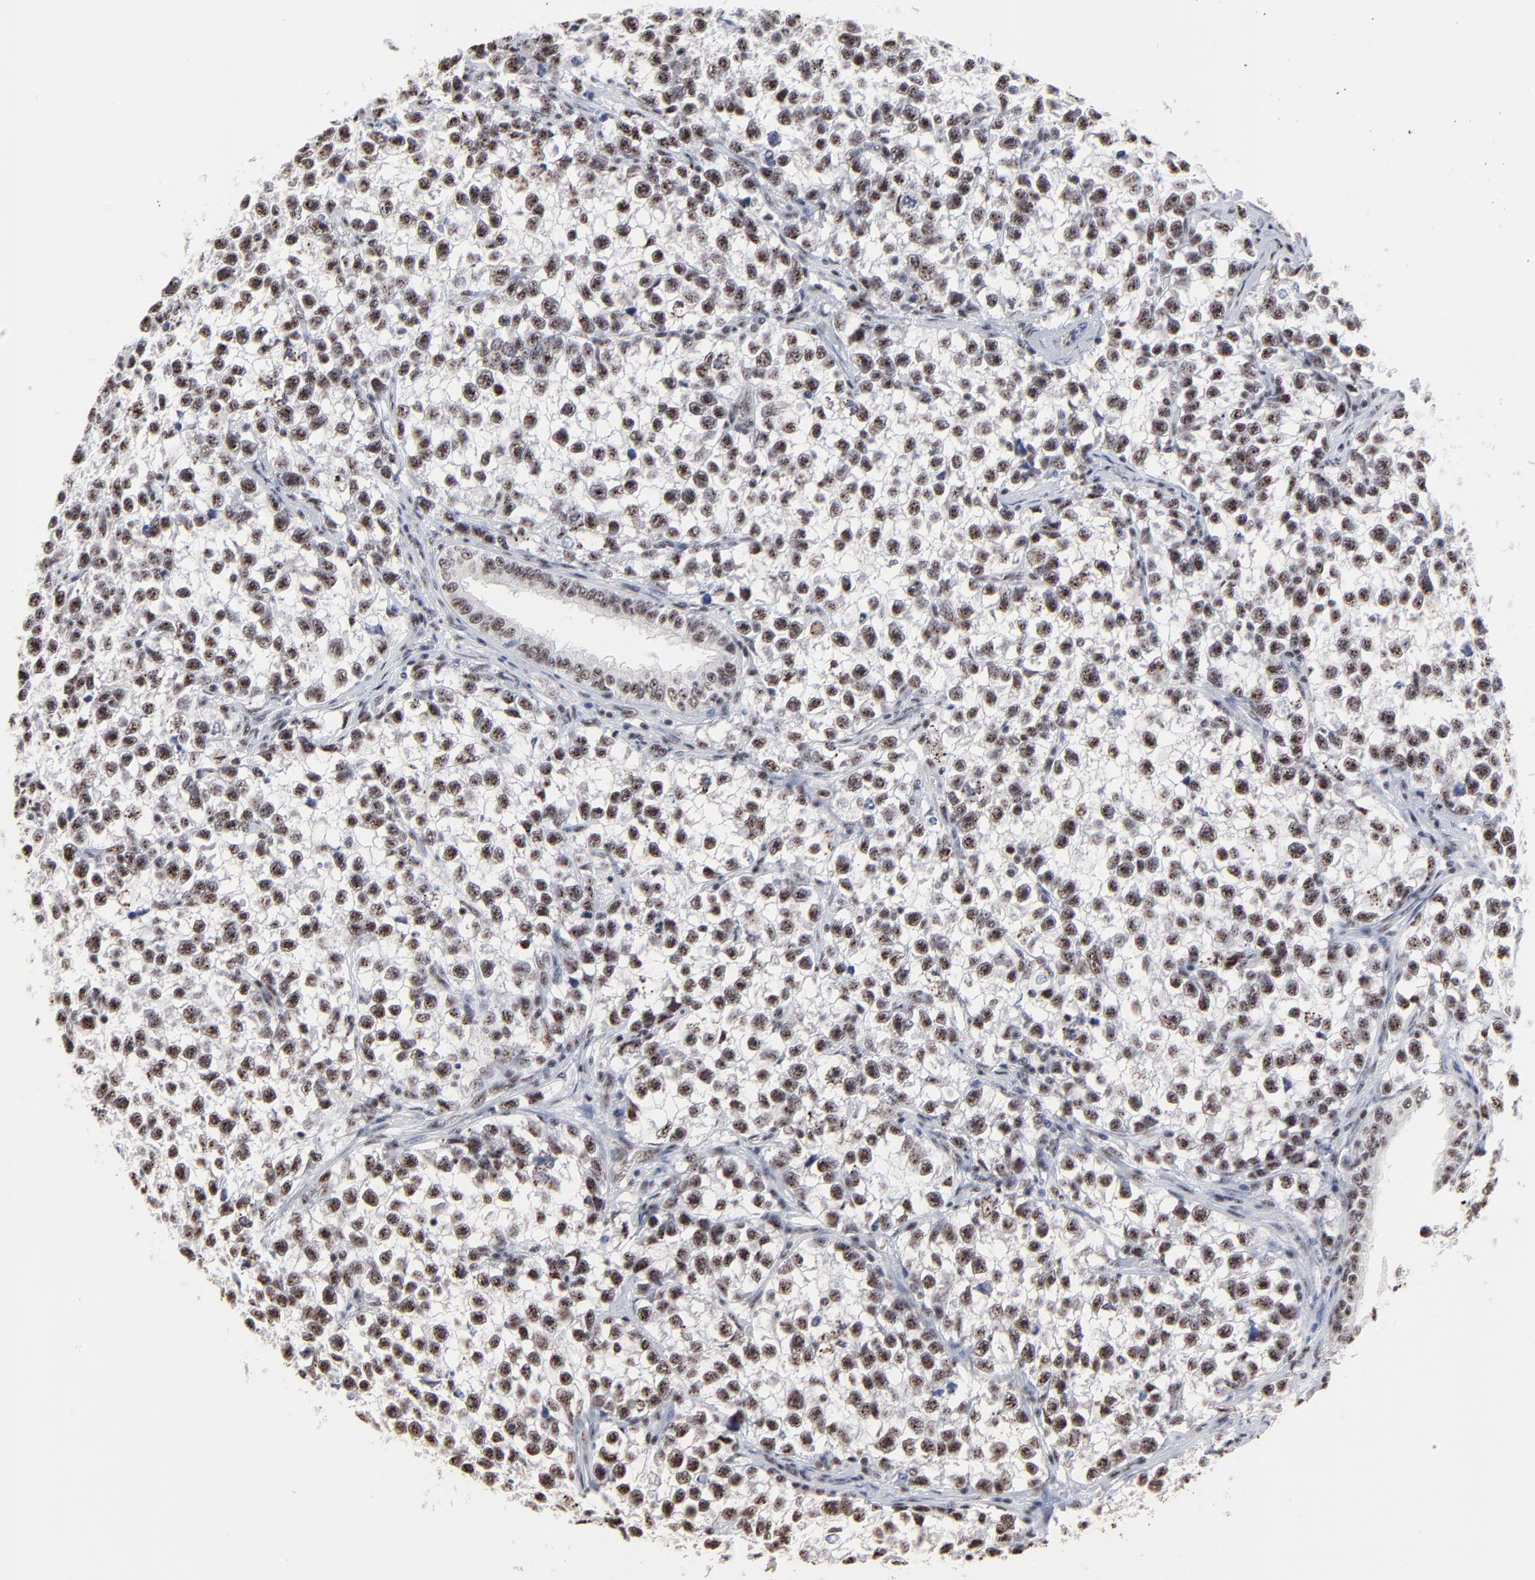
{"staining": {"intensity": "weak", "quantity": ">75%", "location": "nuclear"}, "tissue": "testis cancer", "cell_type": "Tumor cells", "image_type": "cancer", "snomed": [{"axis": "morphology", "description": "Seminoma, NOS"}, {"axis": "morphology", "description": "Carcinoma, Embryonal, NOS"}, {"axis": "topography", "description": "Testis"}], "caption": "About >75% of tumor cells in human testis embryonal carcinoma demonstrate weak nuclear protein positivity as visualized by brown immunohistochemical staining.", "gene": "MBD4", "patient": {"sex": "male", "age": 30}}